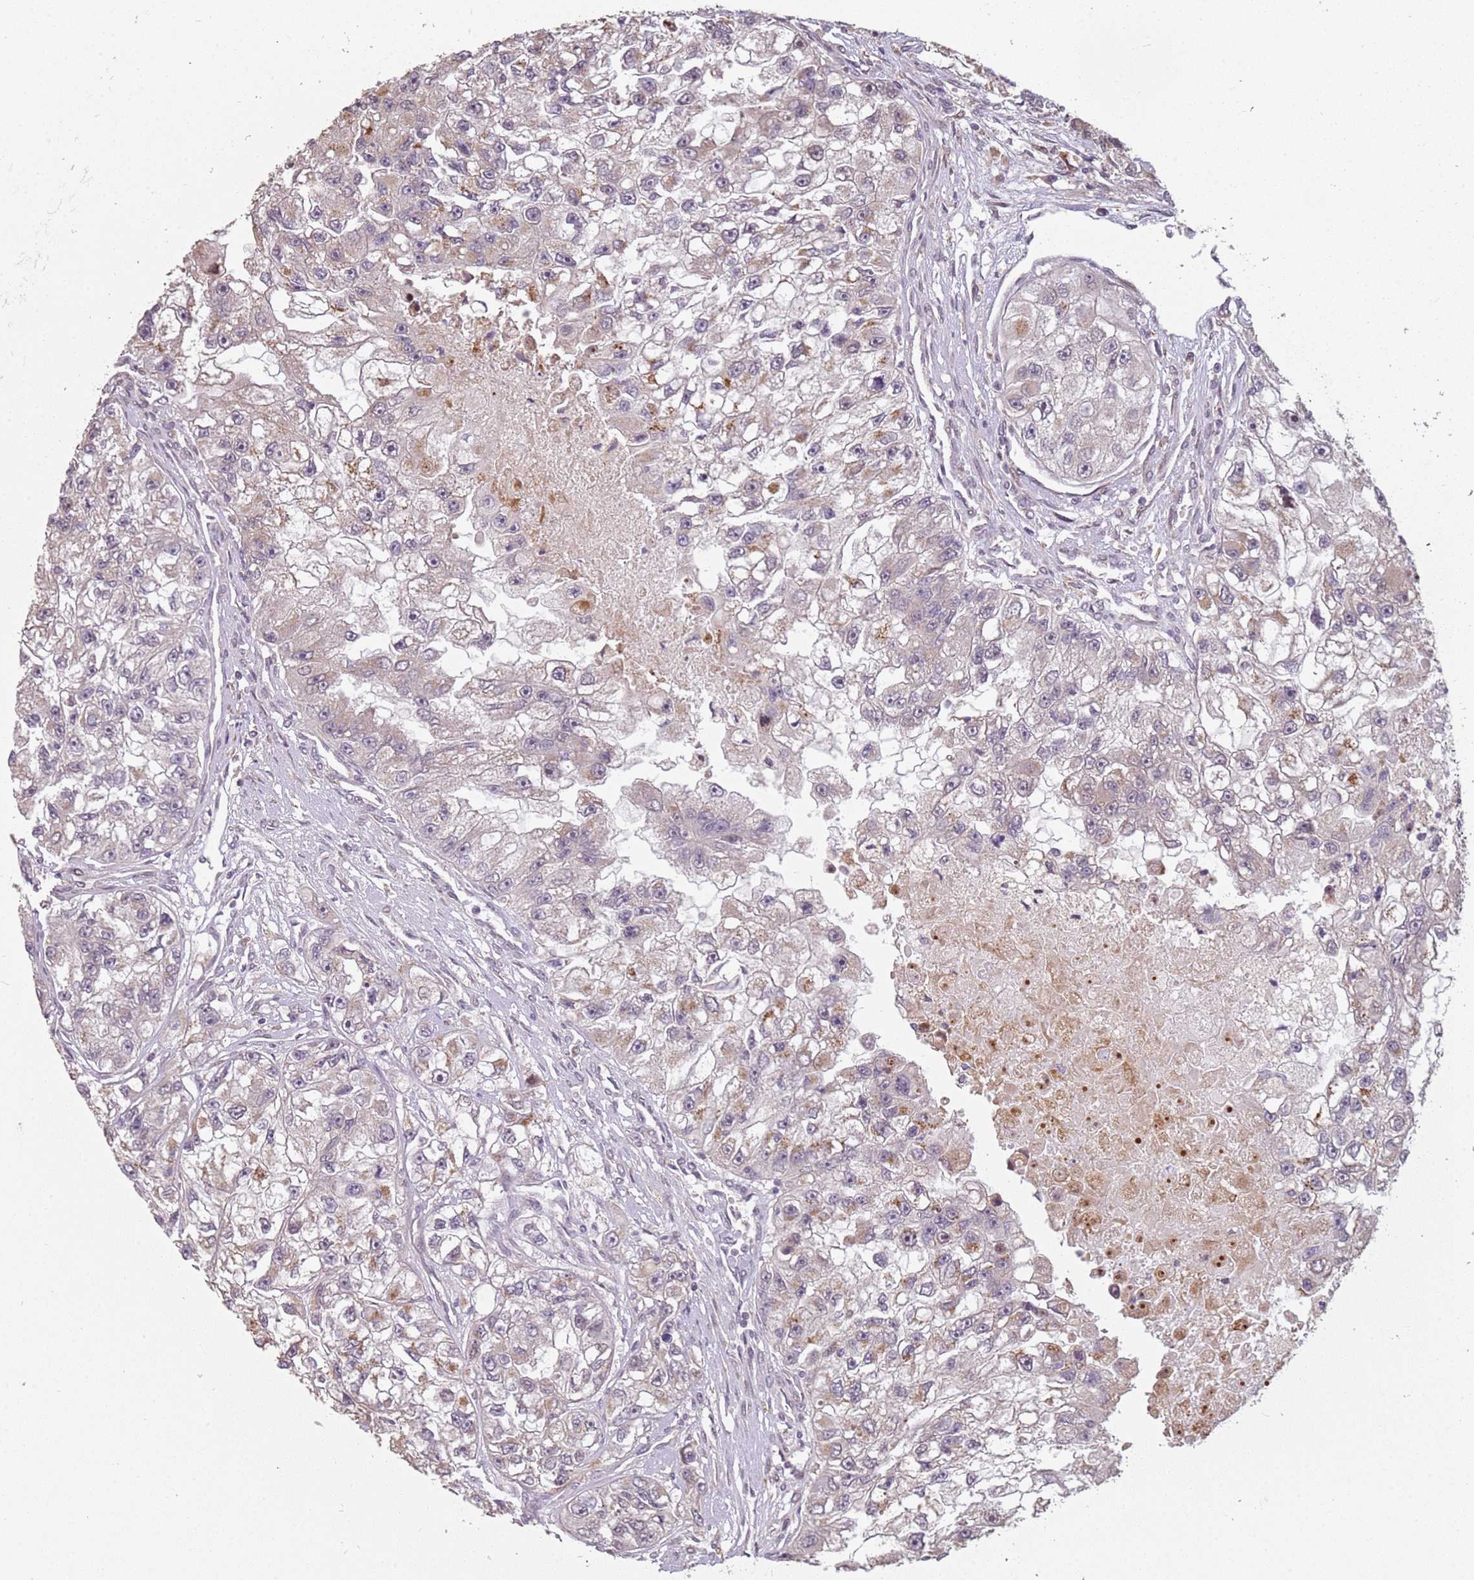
{"staining": {"intensity": "moderate", "quantity": "<25%", "location": "cytoplasmic/membranous"}, "tissue": "renal cancer", "cell_type": "Tumor cells", "image_type": "cancer", "snomed": [{"axis": "morphology", "description": "Adenocarcinoma, NOS"}, {"axis": "topography", "description": "Kidney"}], "caption": "Adenocarcinoma (renal) was stained to show a protein in brown. There is low levels of moderate cytoplasmic/membranous positivity in about <25% of tumor cells.", "gene": "CHURC1", "patient": {"sex": "male", "age": 63}}